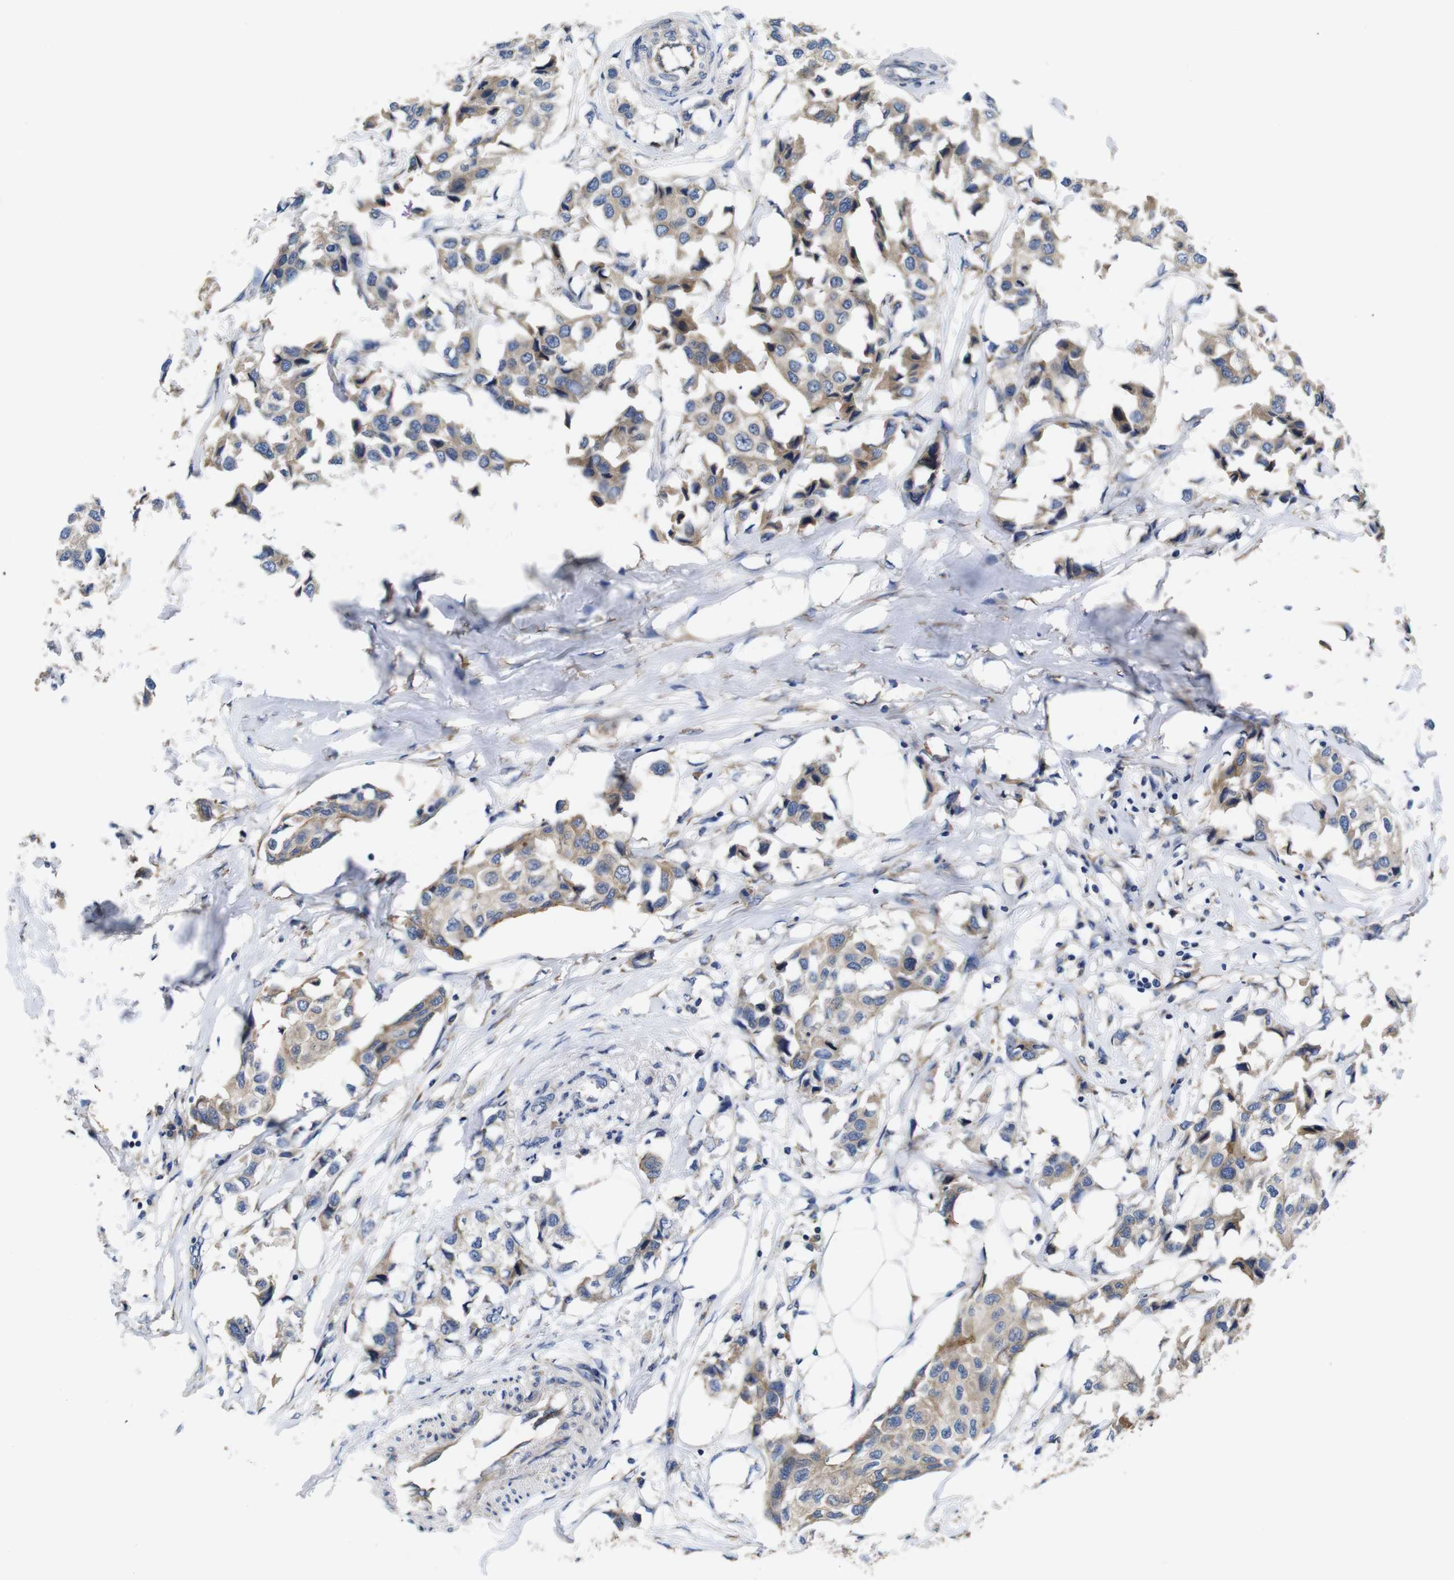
{"staining": {"intensity": "weak", "quantity": ">75%", "location": "cytoplasmic/membranous"}, "tissue": "breast cancer", "cell_type": "Tumor cells", "image_type": "cancer", "snomed": [{"axis": "morphology", "description": "Duct carcinoma"}, {"axis": "topography", "description": "Breast"}], "caption": "DAB (3,3'-diaminobenzidine) immunohistochemical staining of human invasive ductal carcinoma (breast) reveals weak cytoplasmic/membranous protein expression in about >75% of tumor cells.", "gene": "MARCHF7", "patient": {"sex": "female", "age": 80}}